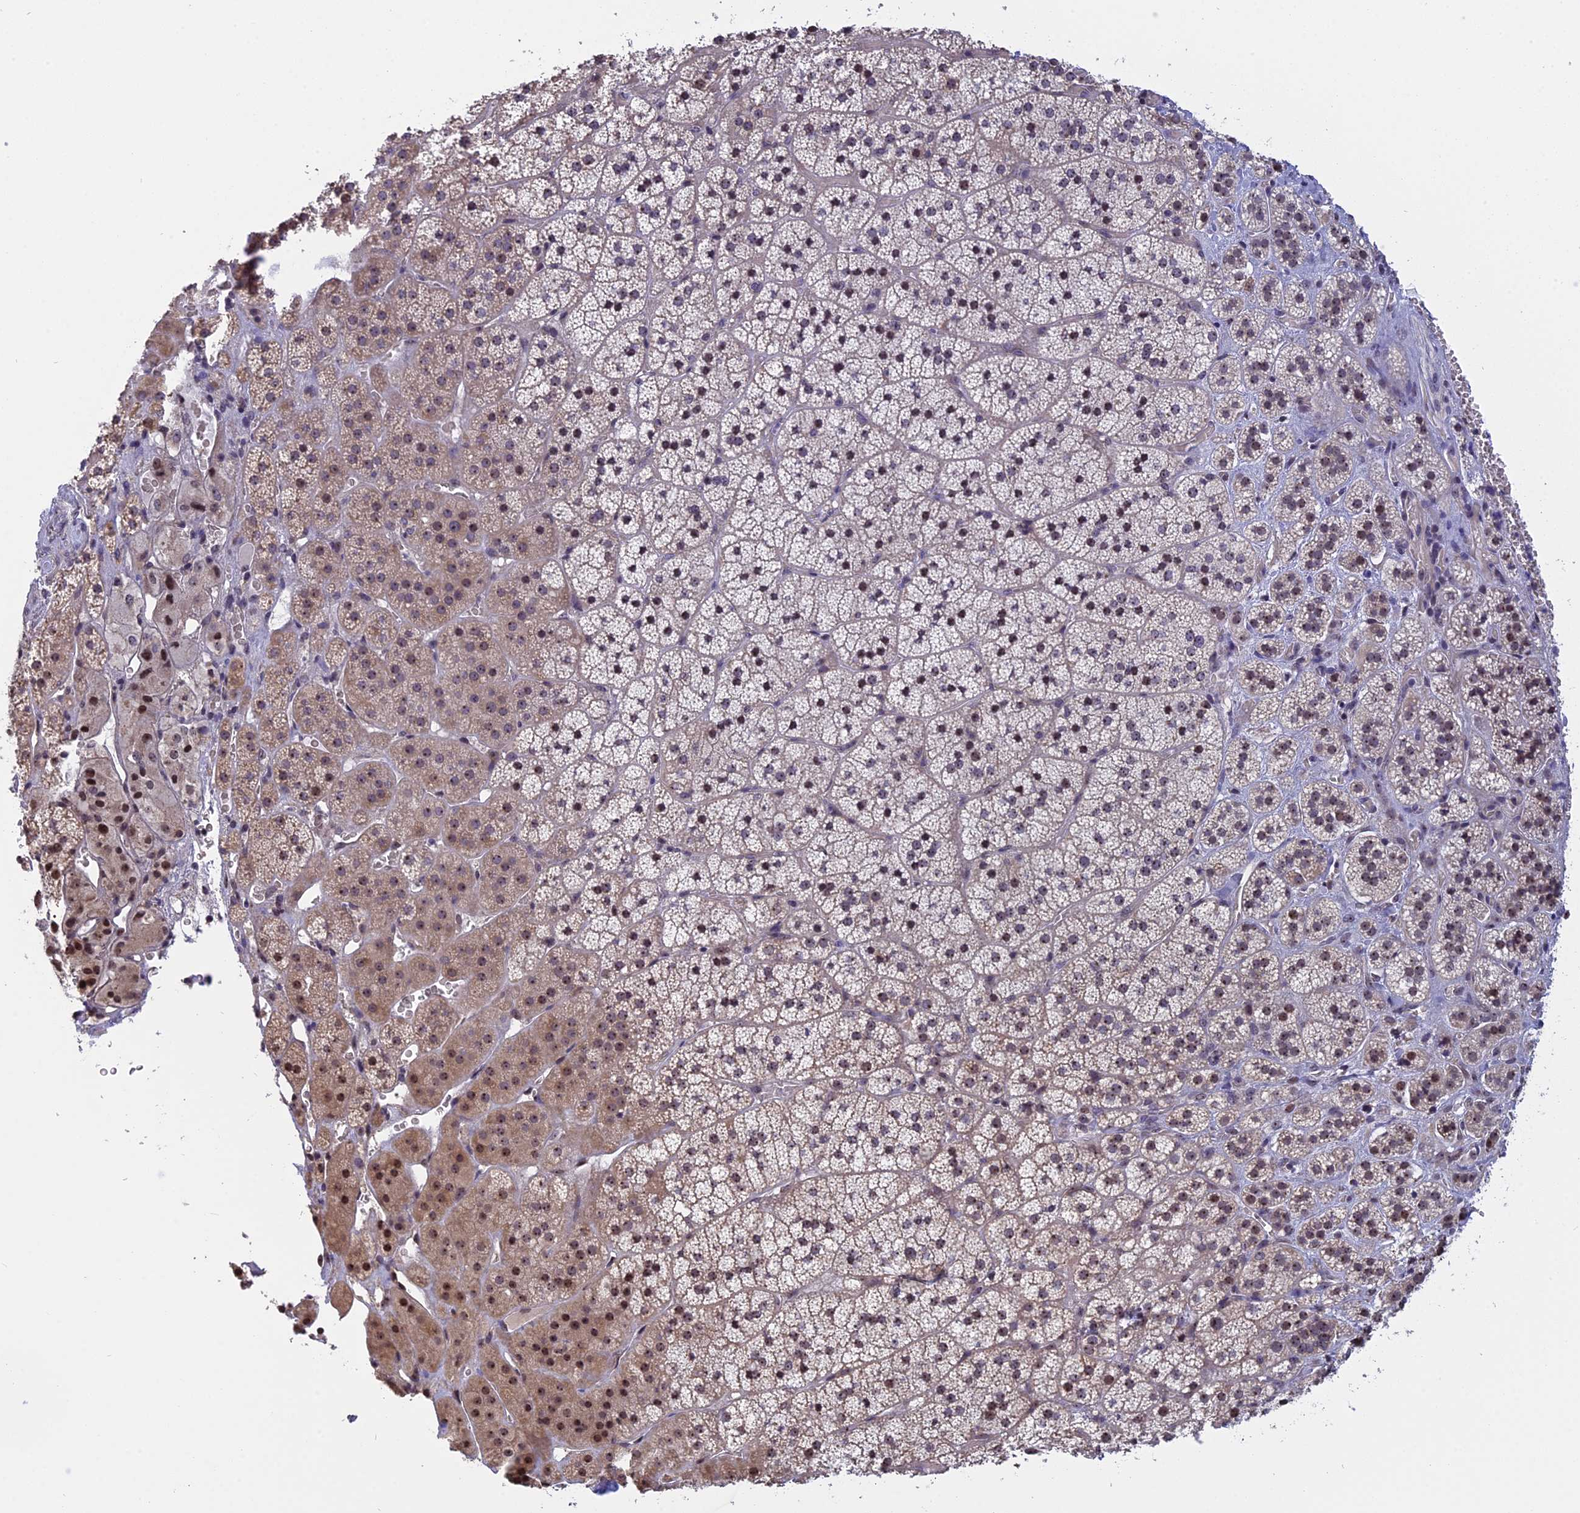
{"staining": {"intensity": "weak", "quantity": "25%-75%", "location": "nuclear"}, "tissue": "adrenal gland", "cell_type": "Glandular cells", "image_type": "normal", "snomed": [{"axis": "morphology", "description": "Normal tissue, NOS"}, {"axis": "topography", "description": "Adrenal gland"}], "caption": "Immunohistochemical staining of normal adrenal gland shows weak nuclear protein staining in about 25%-75% of glandular cells.", "gene": "MGA", "patient": {"sex": "female", "age": 44}}